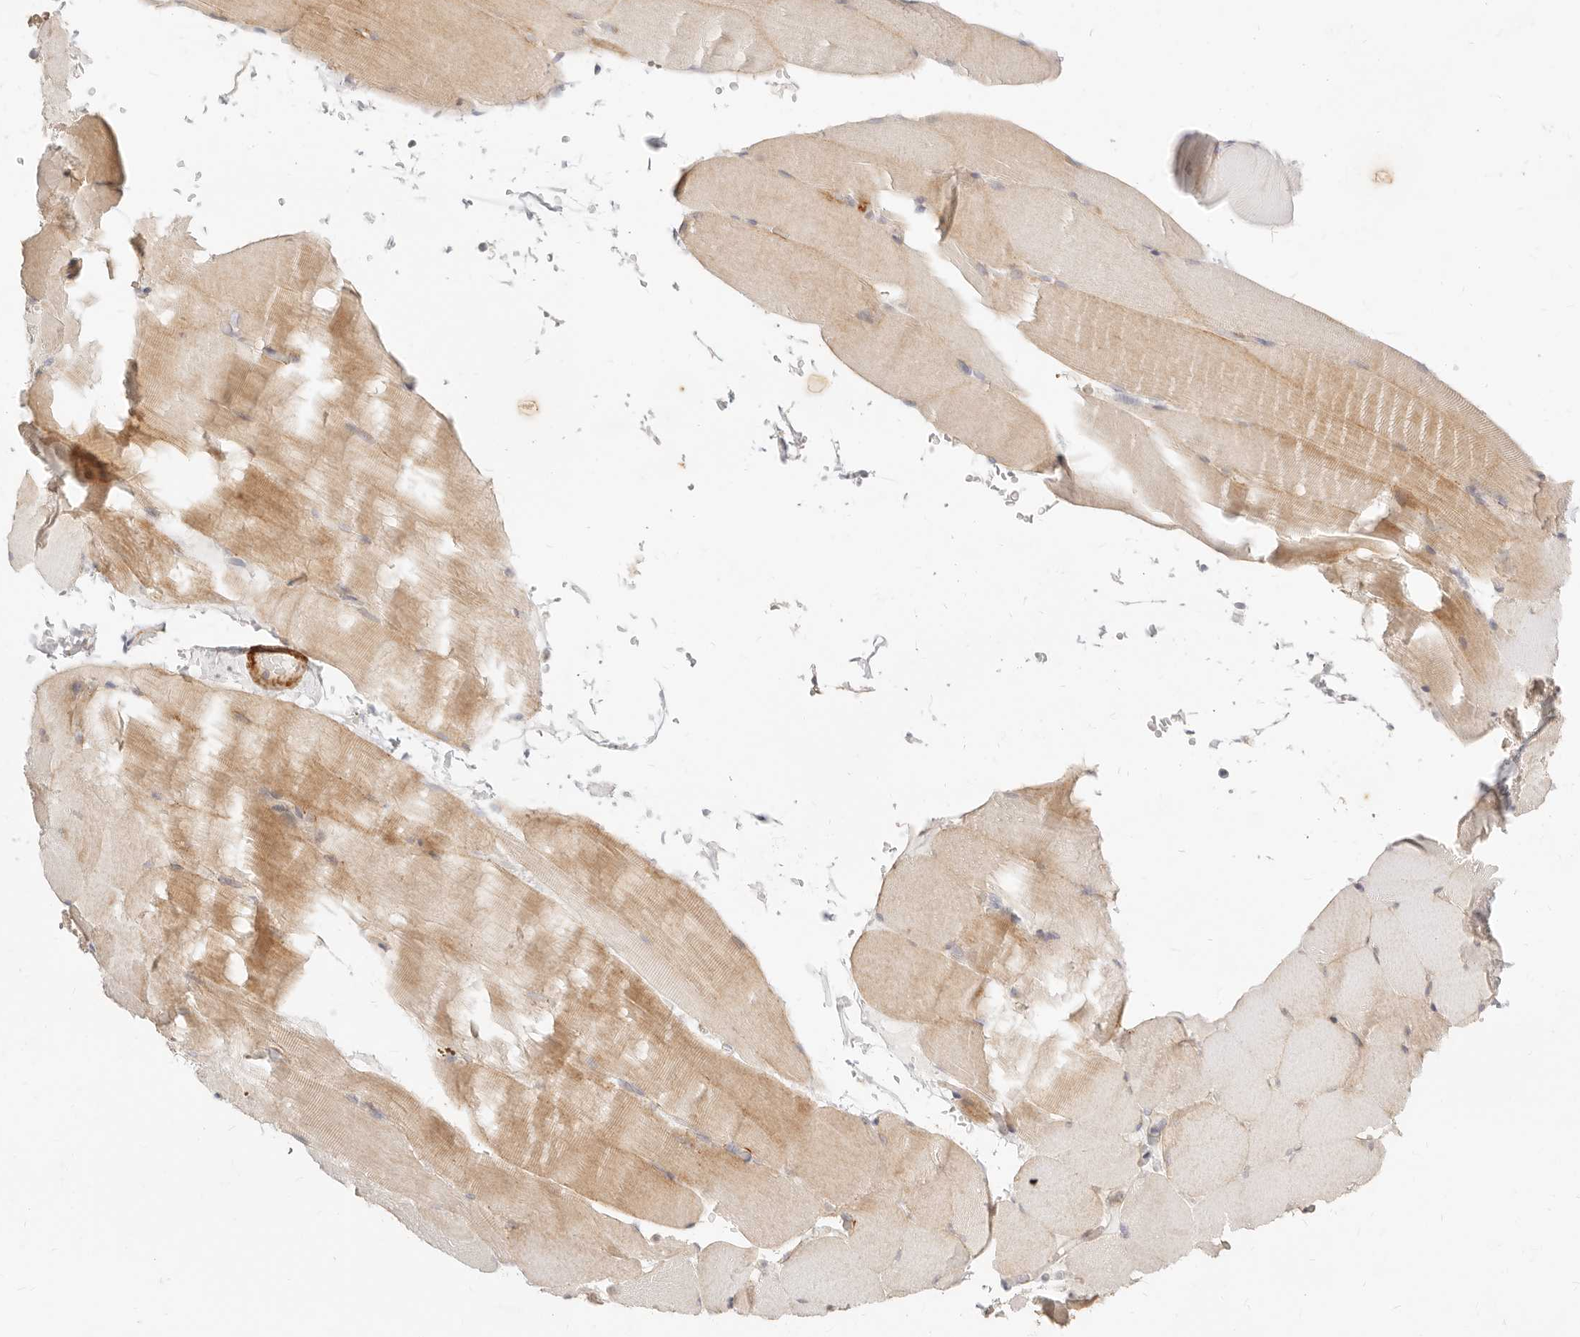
{"staining": {"intensity": "weak", "quantity": "25%-75%", "location": "cytoplasmic/membranous"}, "tissue": "skeletal muscle", "cell_type": "Myocytes", "image_type": "normal", "snomed": [{"axis": "morphology", "description": "Normal tissue, NOS"}, {"axis": "topography", "description": "Skeletal muscle"}, {"axis": "topography", "description": "Parathyroid gland"}], "caption": "Benign skeletal muscle was stained to show a protein in brown. There is low levels of weak cytoplasmic/membranous staining in about 25%-75% of myocytes.", "gene": "UBXN10", "patient": {"sex": "female", "age": 37}}